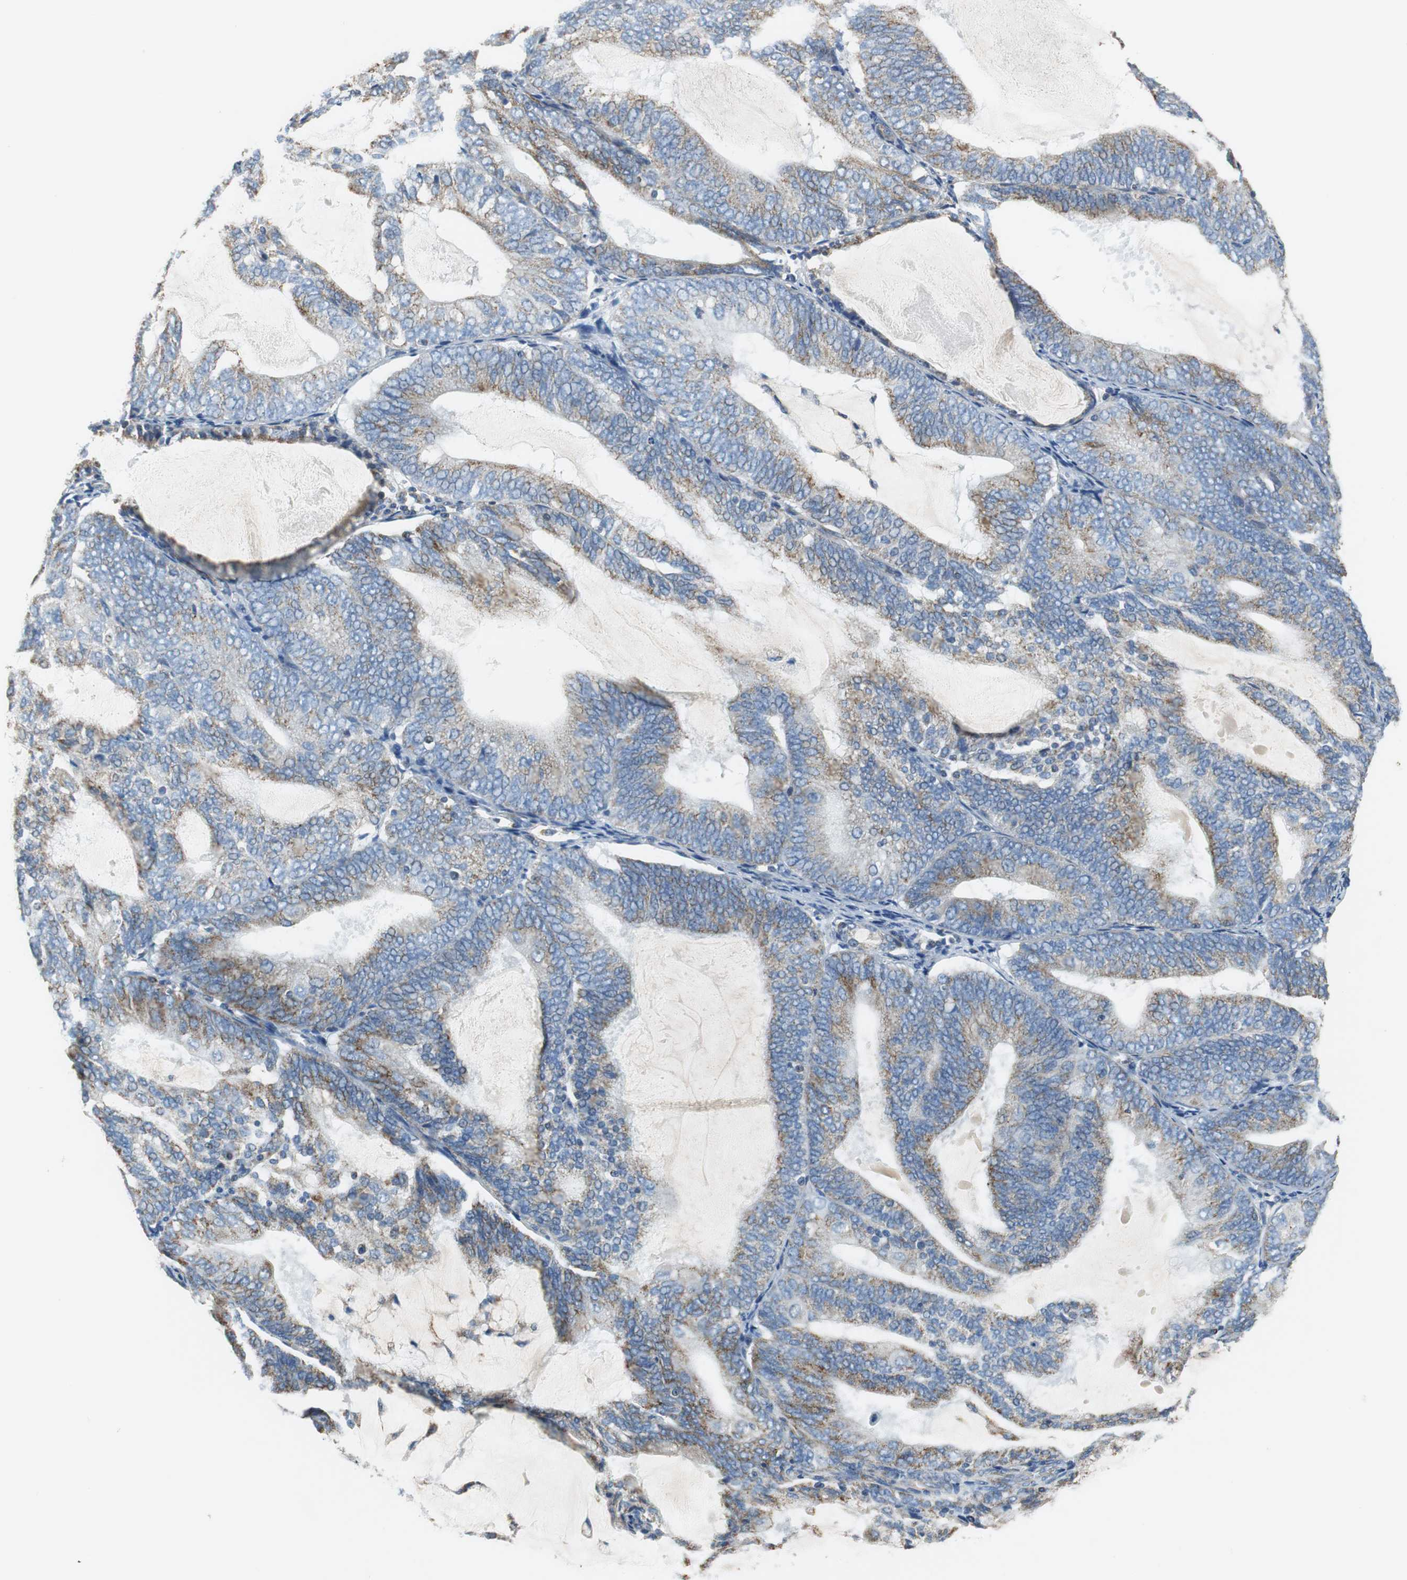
{"staining": {"intensity": "moderate", "quantity": "25%-75%", "location": "cytoplasmic/membranous"}, "tissue": "endometrial cancer", "cell_type": "Tumor cells", "image_type": "cancer", "snomed": [{"axis": "morphology", "description": "Adenocarcinoma, NOS"}, {"axis": "topography", "description": "Endometrium"}], "caption": "Immunohistochemical staining of endometrial adenocarcinoma exhibits moderate cytoplasmic/membranous protein expression in about 25%-75% of tumor cells.", "gene": "GSTK1", "patient": {"sex": "female", "age": 81}}